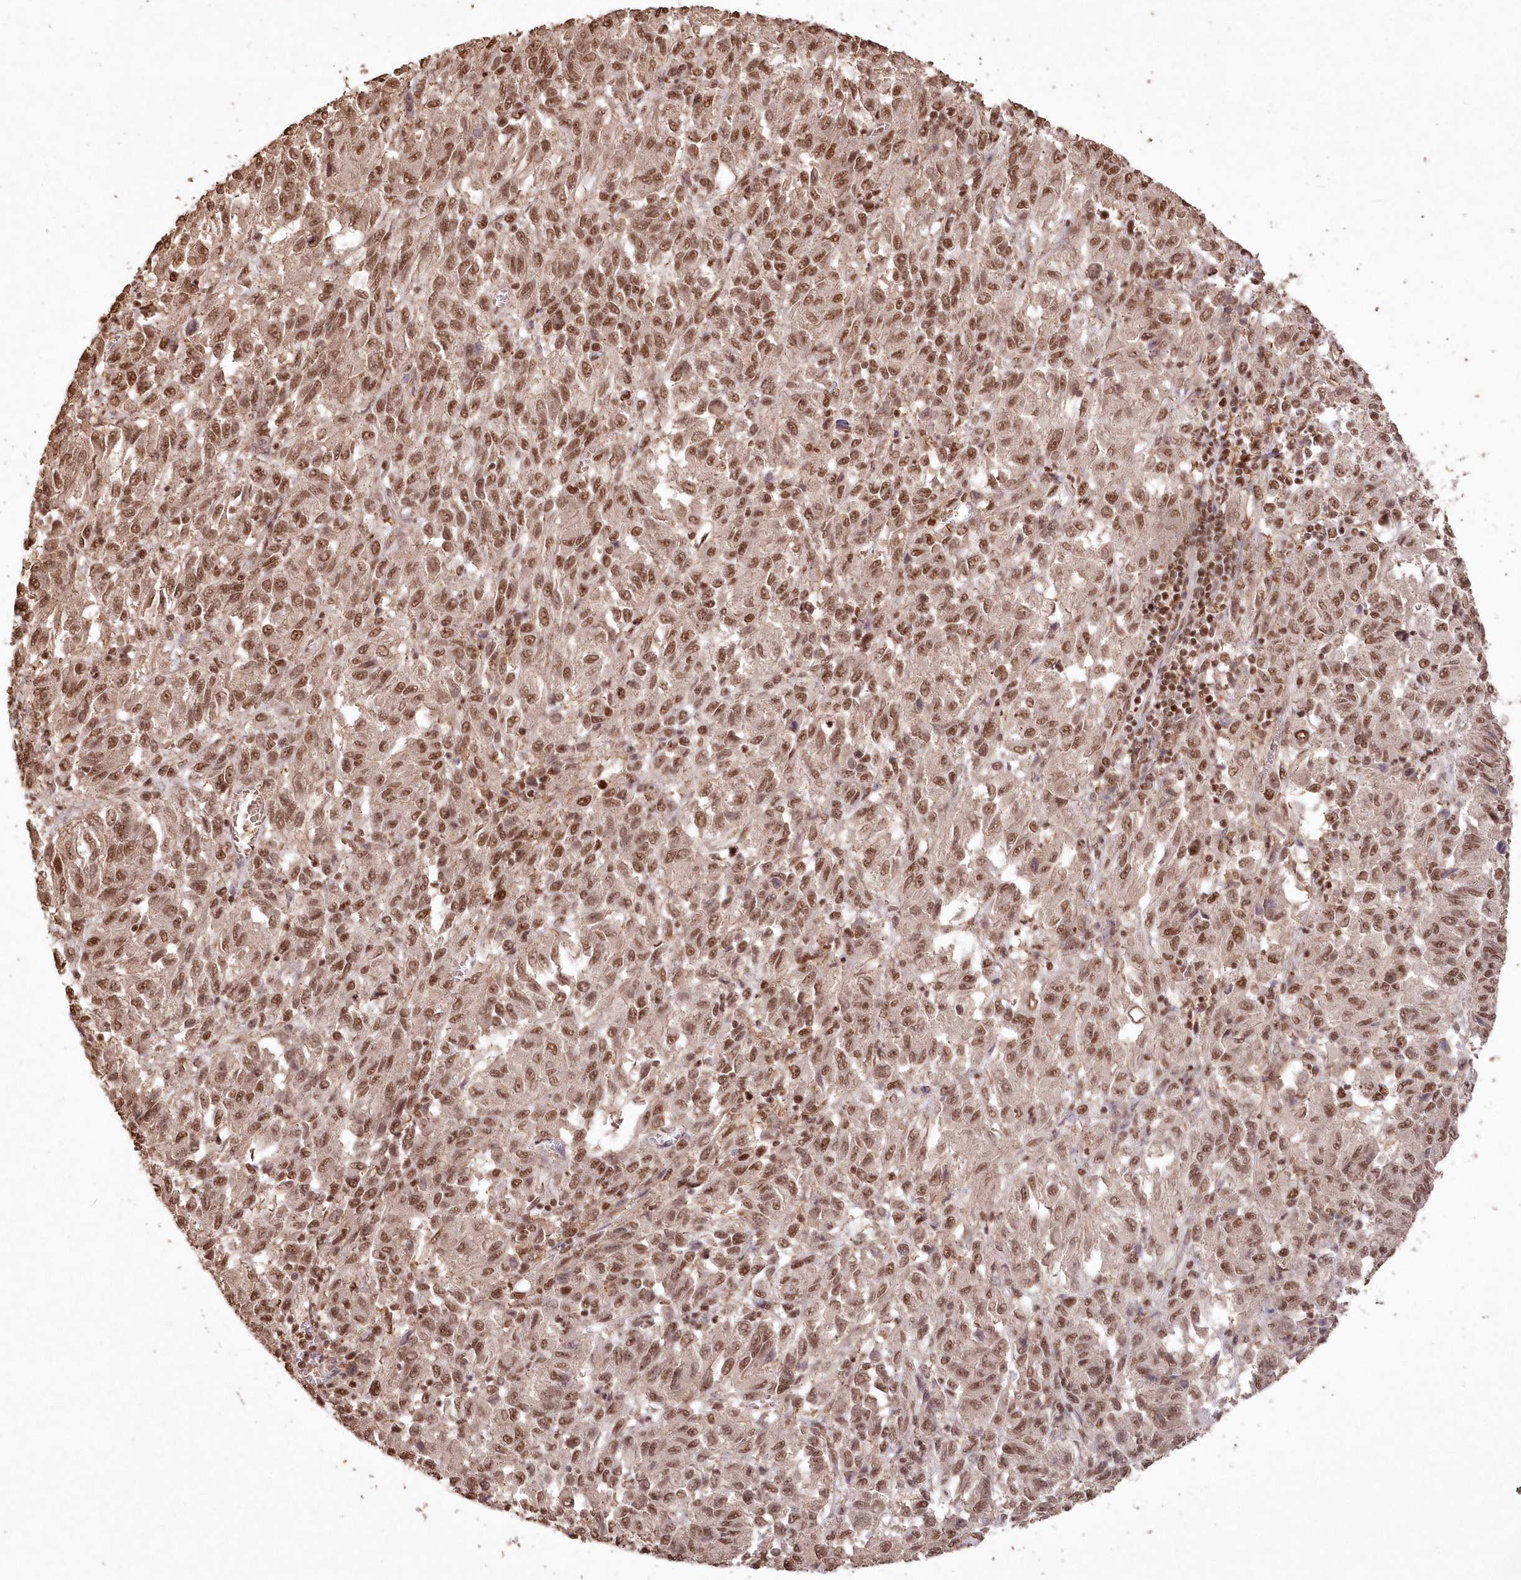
{"staining": {"intensity": "moderate", "quantity": ">75%", "location": "nuclear"}, "tissue": "melanoma", "cell_type": "Tumor cells", "image_type": "cancer", "snomed": [{"axis": "morphology", "description": "Malignant melanoma, Metastatic site"}, {"axis": "topography", "description": "Lung"}], "caption": "Protein expression analysis of malignant melanoma (metastatic site) shows moderate nuclear staining in approximately >75% of tumor cells.", "gene": "PDS5A", "patient": {"sex": "male", "age": 64}}